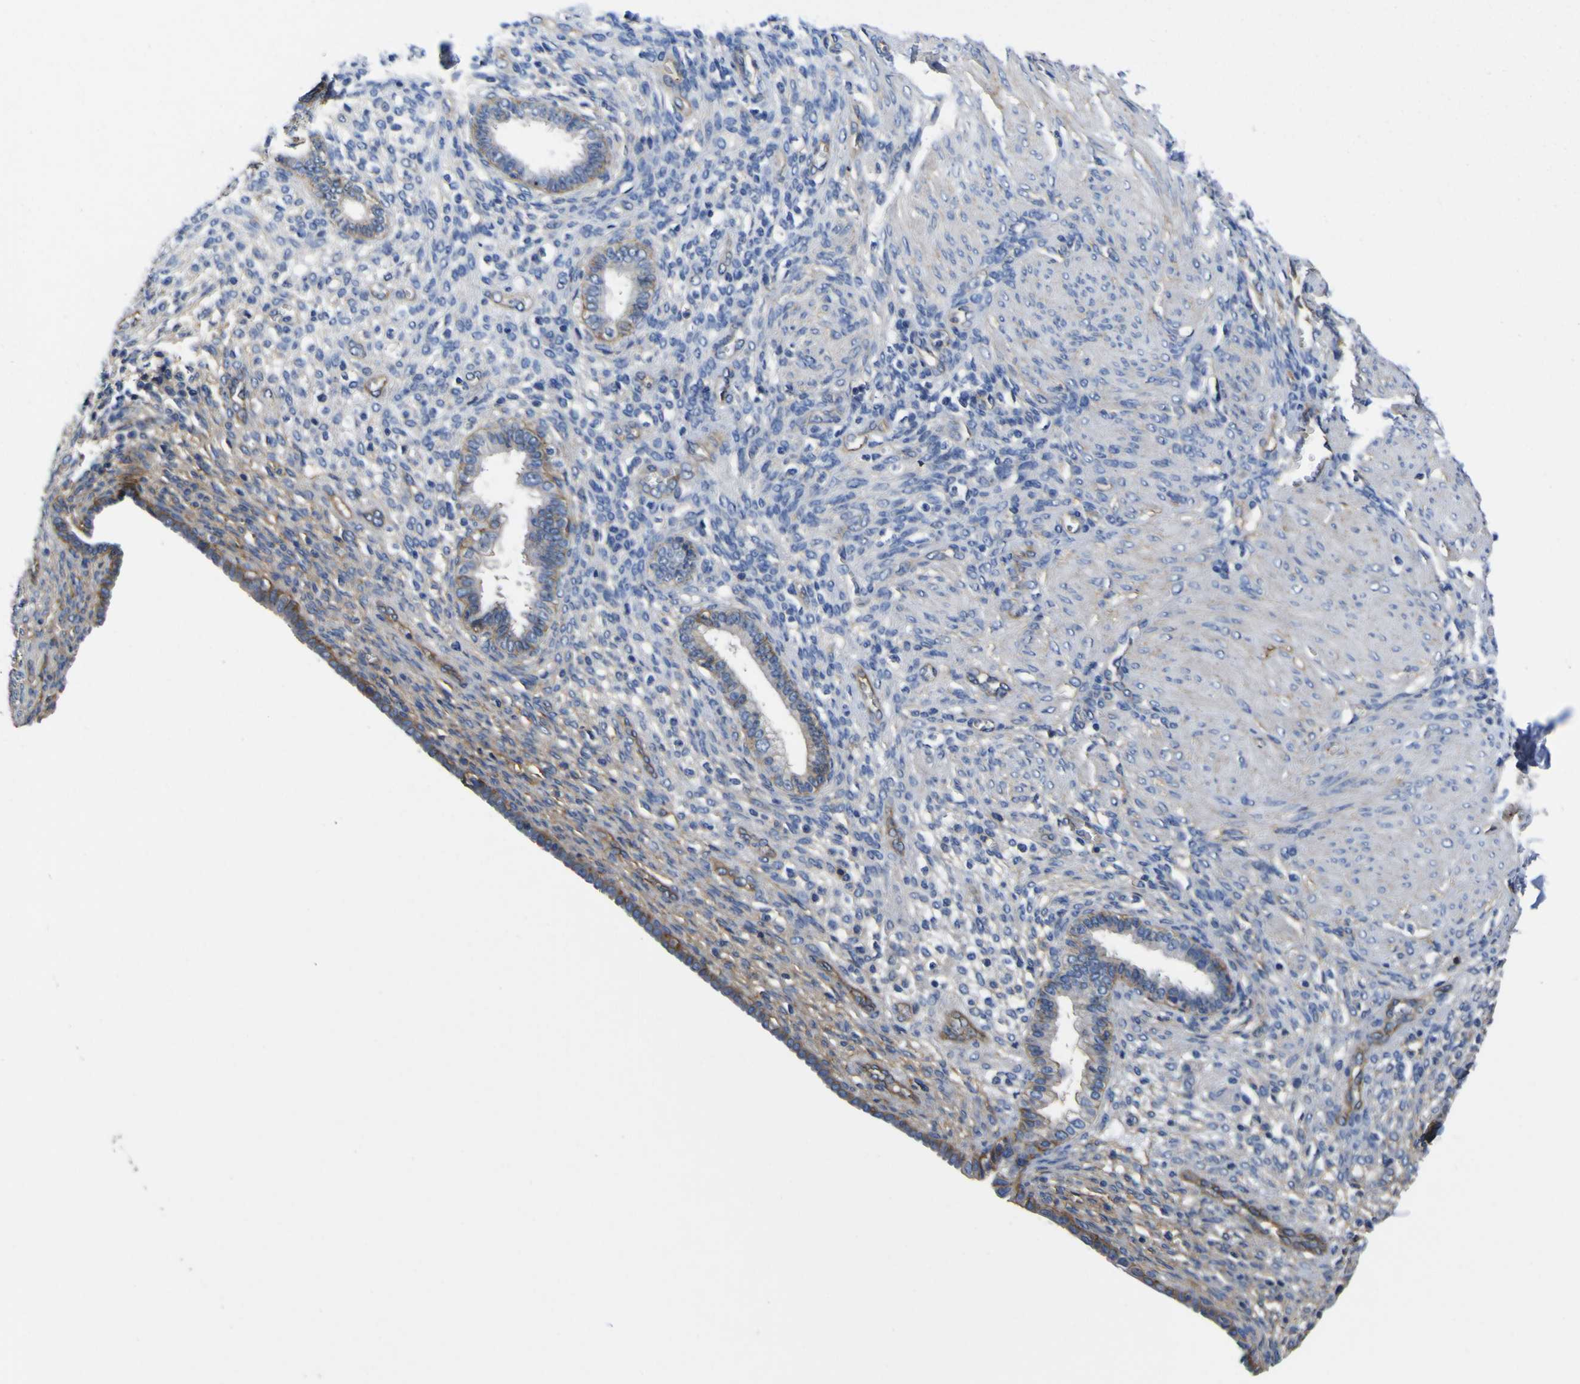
{"staining": {"intensity": "negative", "quantity": "none", "location": "none"}, "tissue": "endometrium", "cell_type": "Cells in endometrial stroma", "image_type": "normal", "snomed": [{"axis": "morphology", "description": "Normal tissue, NOS"}, {"axis": "topography", "description": "Endometrium"}], "caption": "Cells in endometrial stroma are negative for protein expression in benign human endometrium. The staining was performed using DAB (3,3'-diaminobenzidine) to visualize the protein expression in brown, while the nuclei were stained in blue with hematoxylin (Magnification: 20x).", "gene": "CD151", "patient": {"sex": "female", "age": 72}}